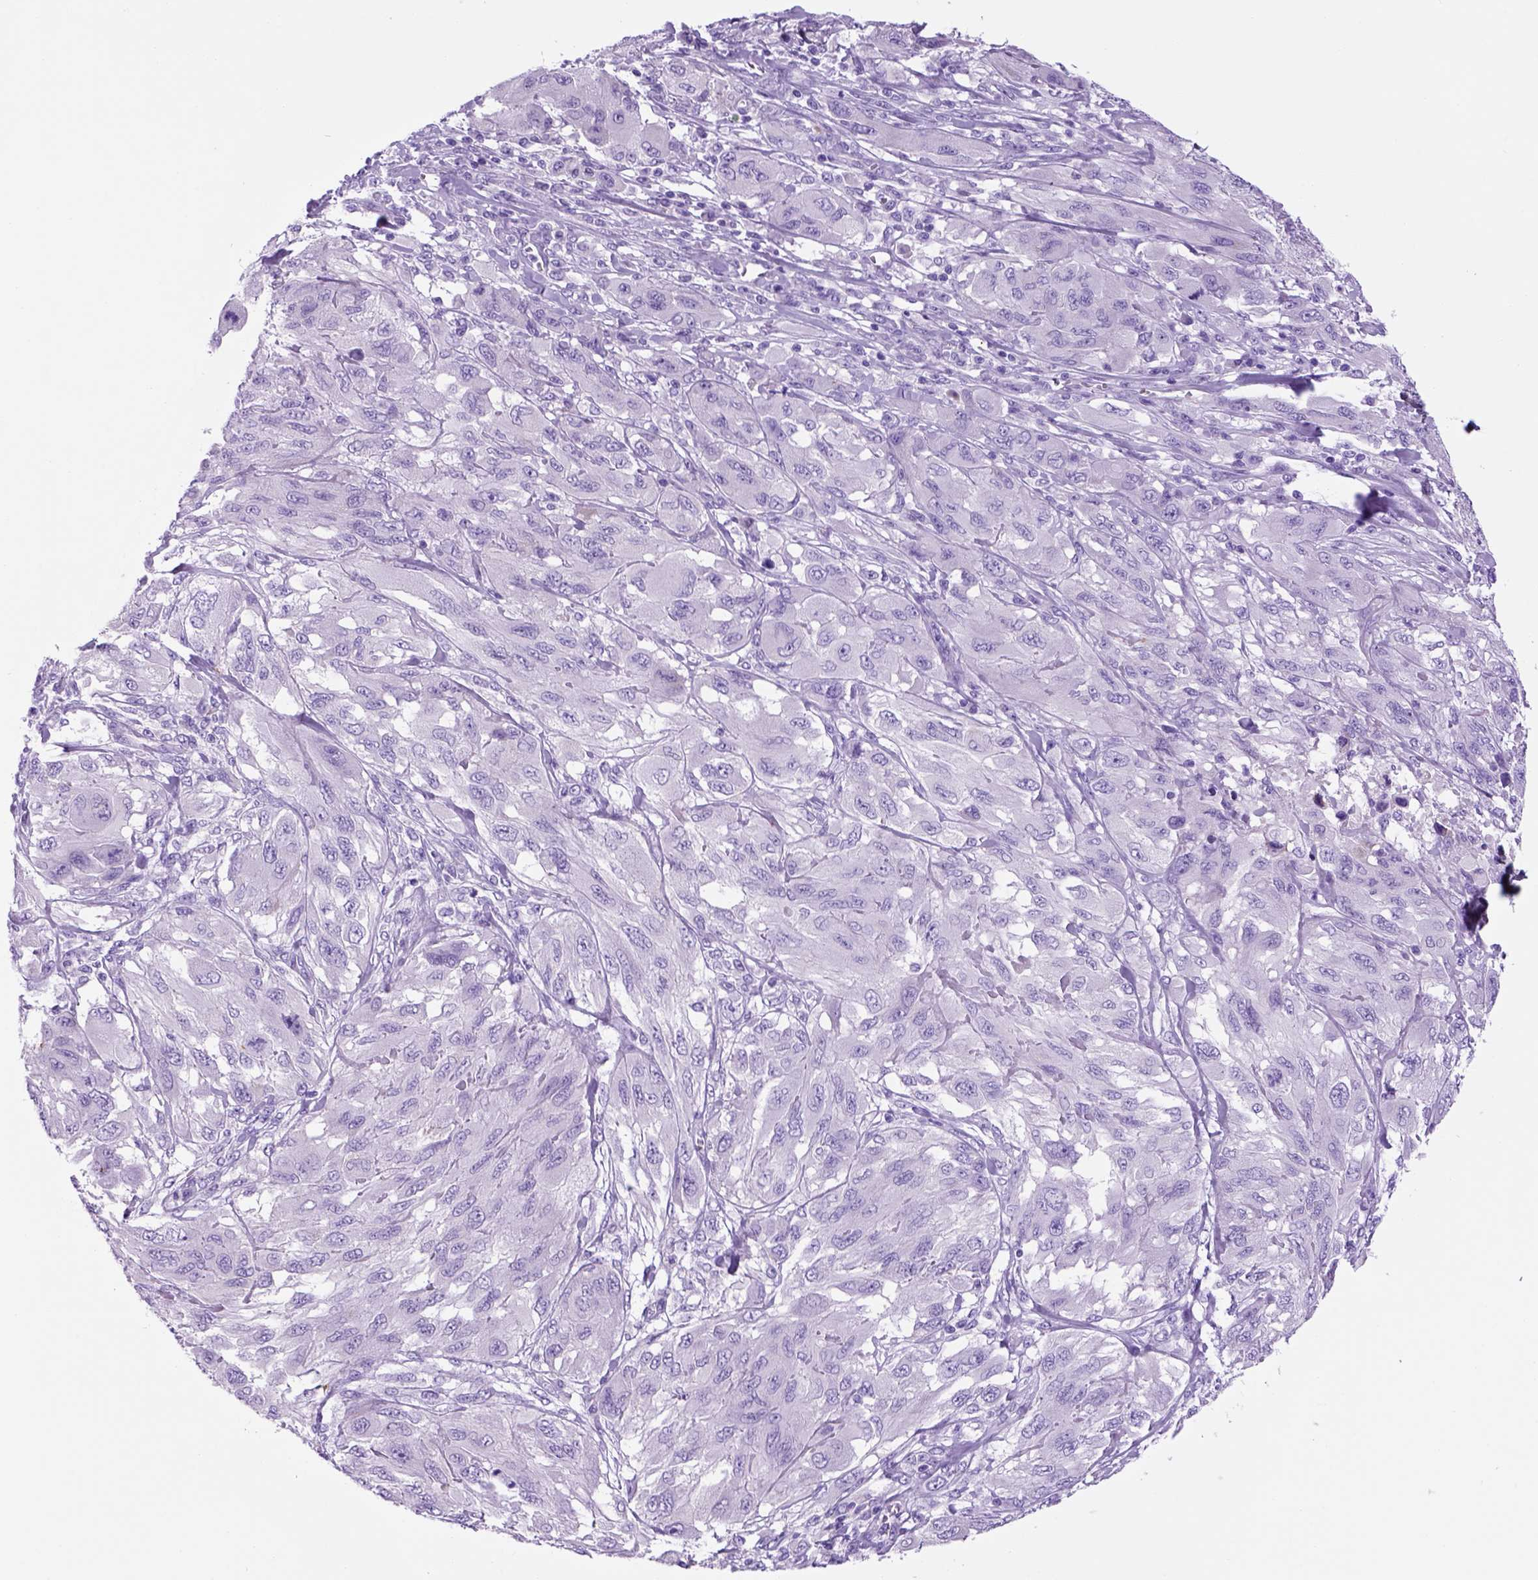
{"staining": {"intensity": "negative", "quantity": "none", "location": "none"}, "tissue": "melanoma", "cell_type": "Tumor cells", "image_type": "cancer", "snomed": [{"axis": "morphology", "description": "Malignant melanoma, NOS"}, {"axis": "topography", "description": "Skin"}], "caption": "This is an IHC histopathology image of malignant melanoma. There is no staining in tumor cells.", "gene": "HHIPL2", "patient": {"sex": "female", "age": 91}}